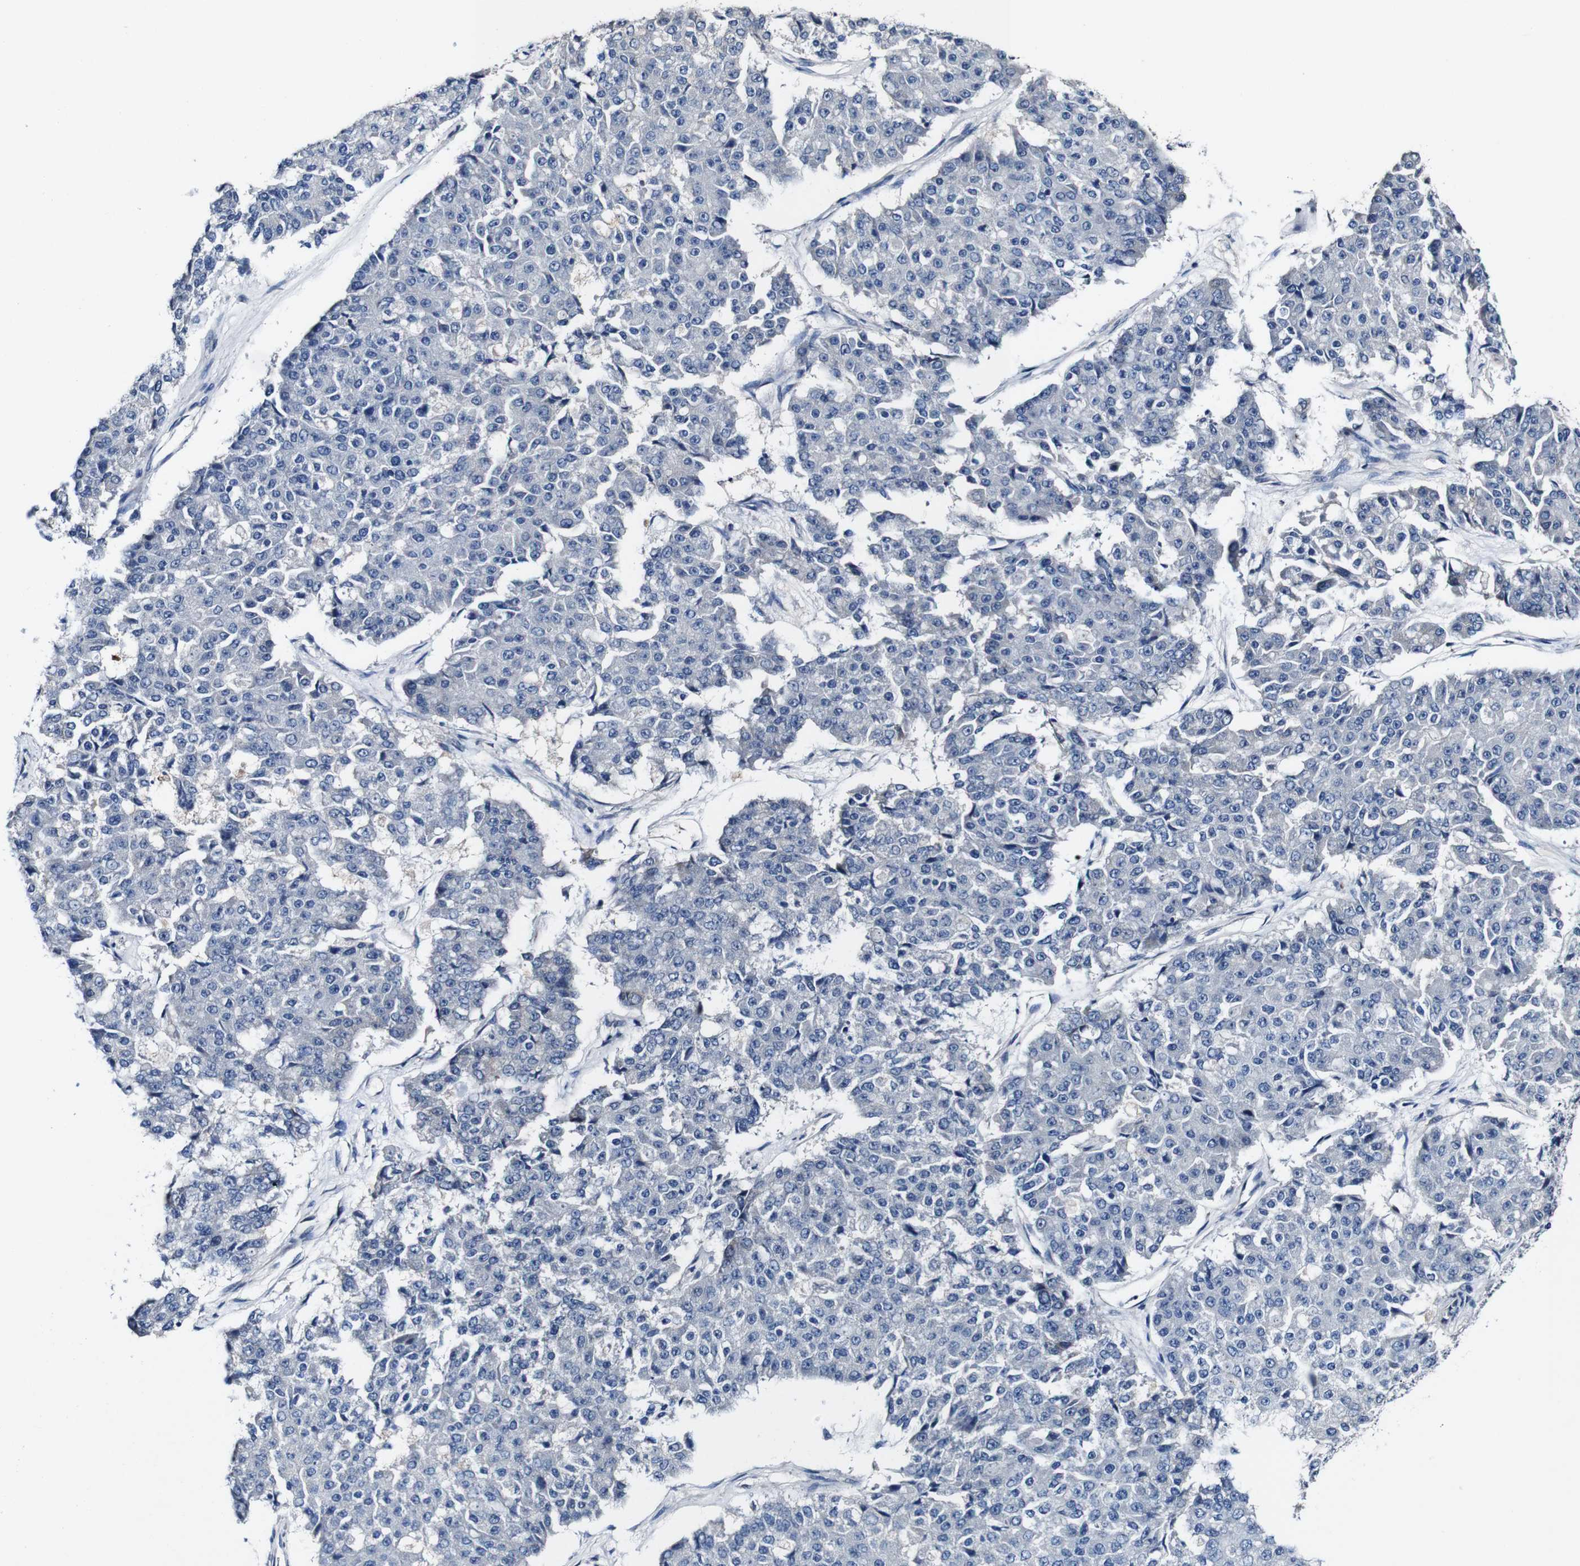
{"staining": {"intensity": "negative", "quantity": "none", "location": "none"}, "tissue": "pancreatic cancer", "cell_type": "Tumor cells", "image_type": "cancer", "snomed": [{"axis": "morphology", "description": "Adenocarcinoma, NOS"}, {"axis": "topography", "description": "Pancreas"}], "caption": "A micrograph of human pancreatic cancer is negative for staining in tumor cells.", "gene": "GRAMD1A", "patient": {"sex": "male", "age": 50}}